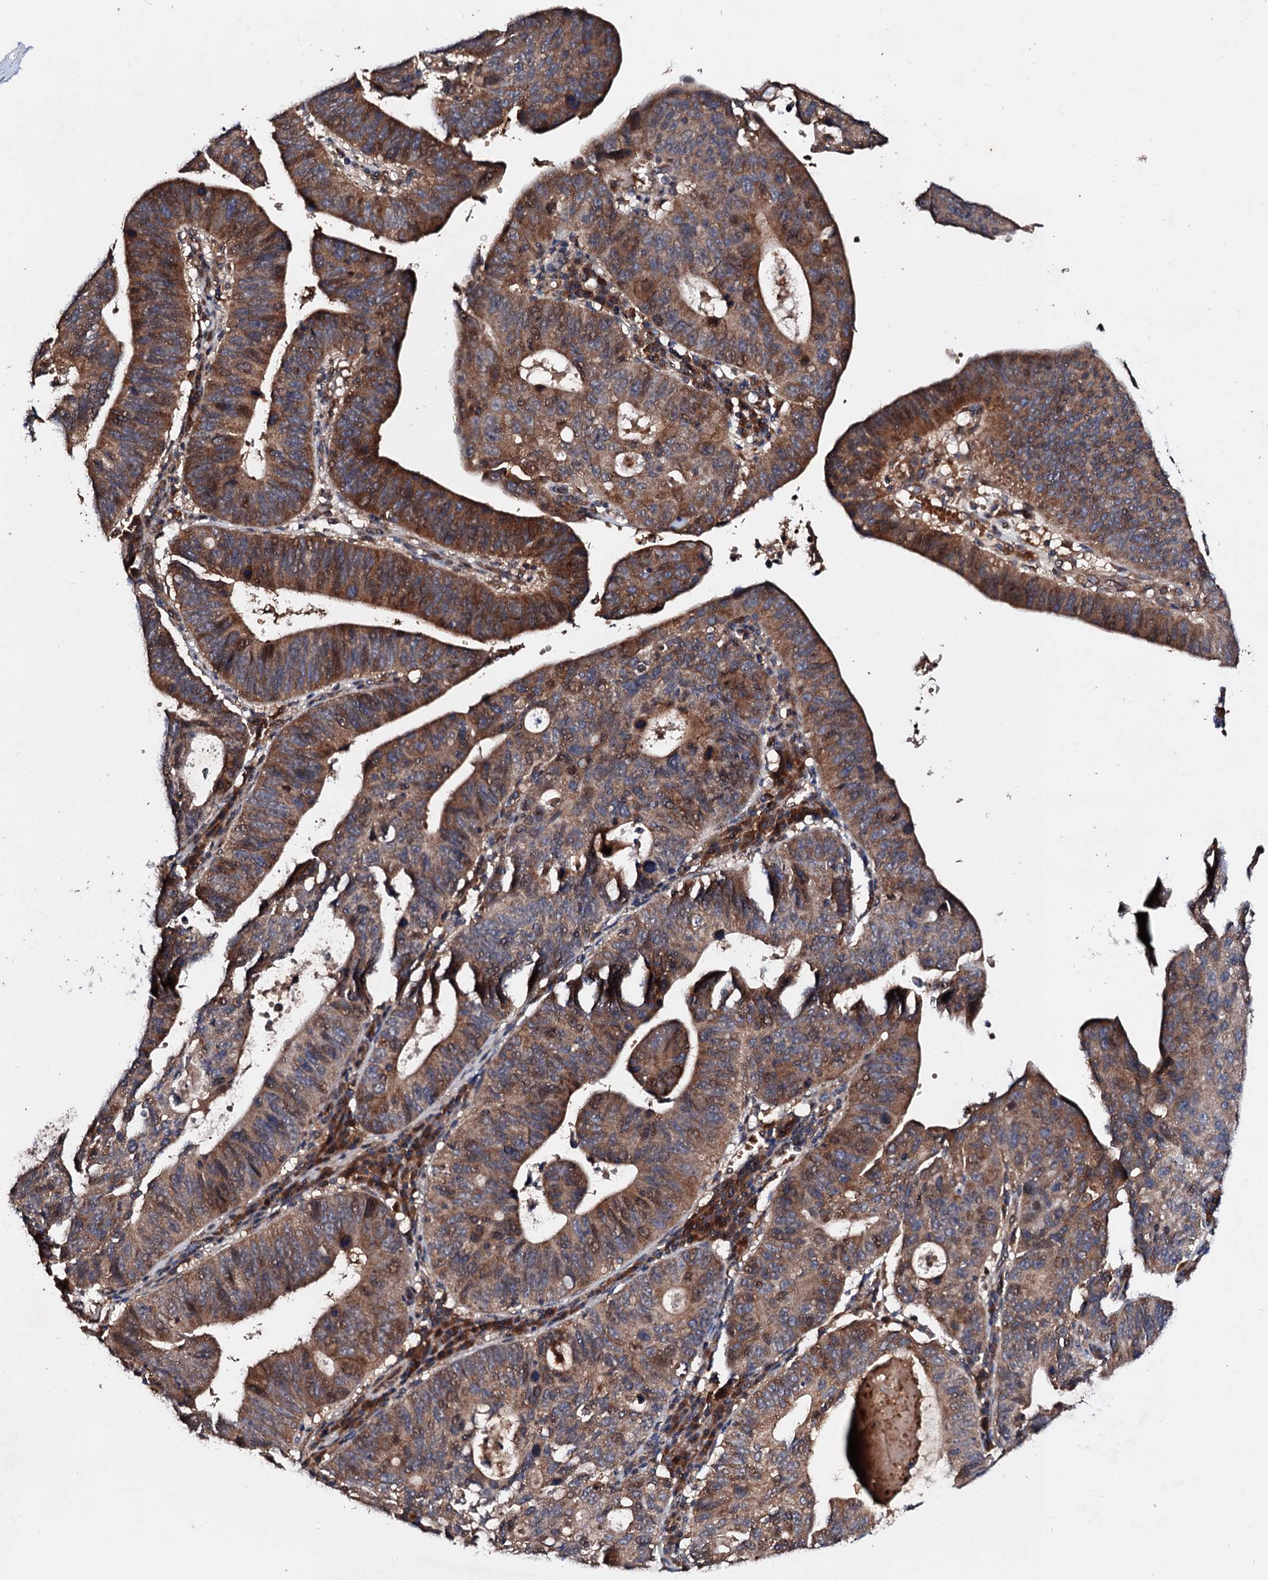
{"staining": {"intensity": "moderate", "quantity": ">75%", "location": "cytoplasmic/membranous"}, "tissue": "stomach cancer", "cell_type": "Tumor cells", "image_type": "cancer", "snomed": [{"axis": "morphology", "description": "Adenocarcinoma, NOS"}, {"axis": "topography", "description": "Stomach"}], "caption": "This photomicrograph reveals IHC staining of human stomach adenocarcinoma, with medium moderate cytoplasmic/membranous expression in approximately >75% of tumor cells.", "gene": "EXTL1", "patient": {"sex": "male", "age": 59}}